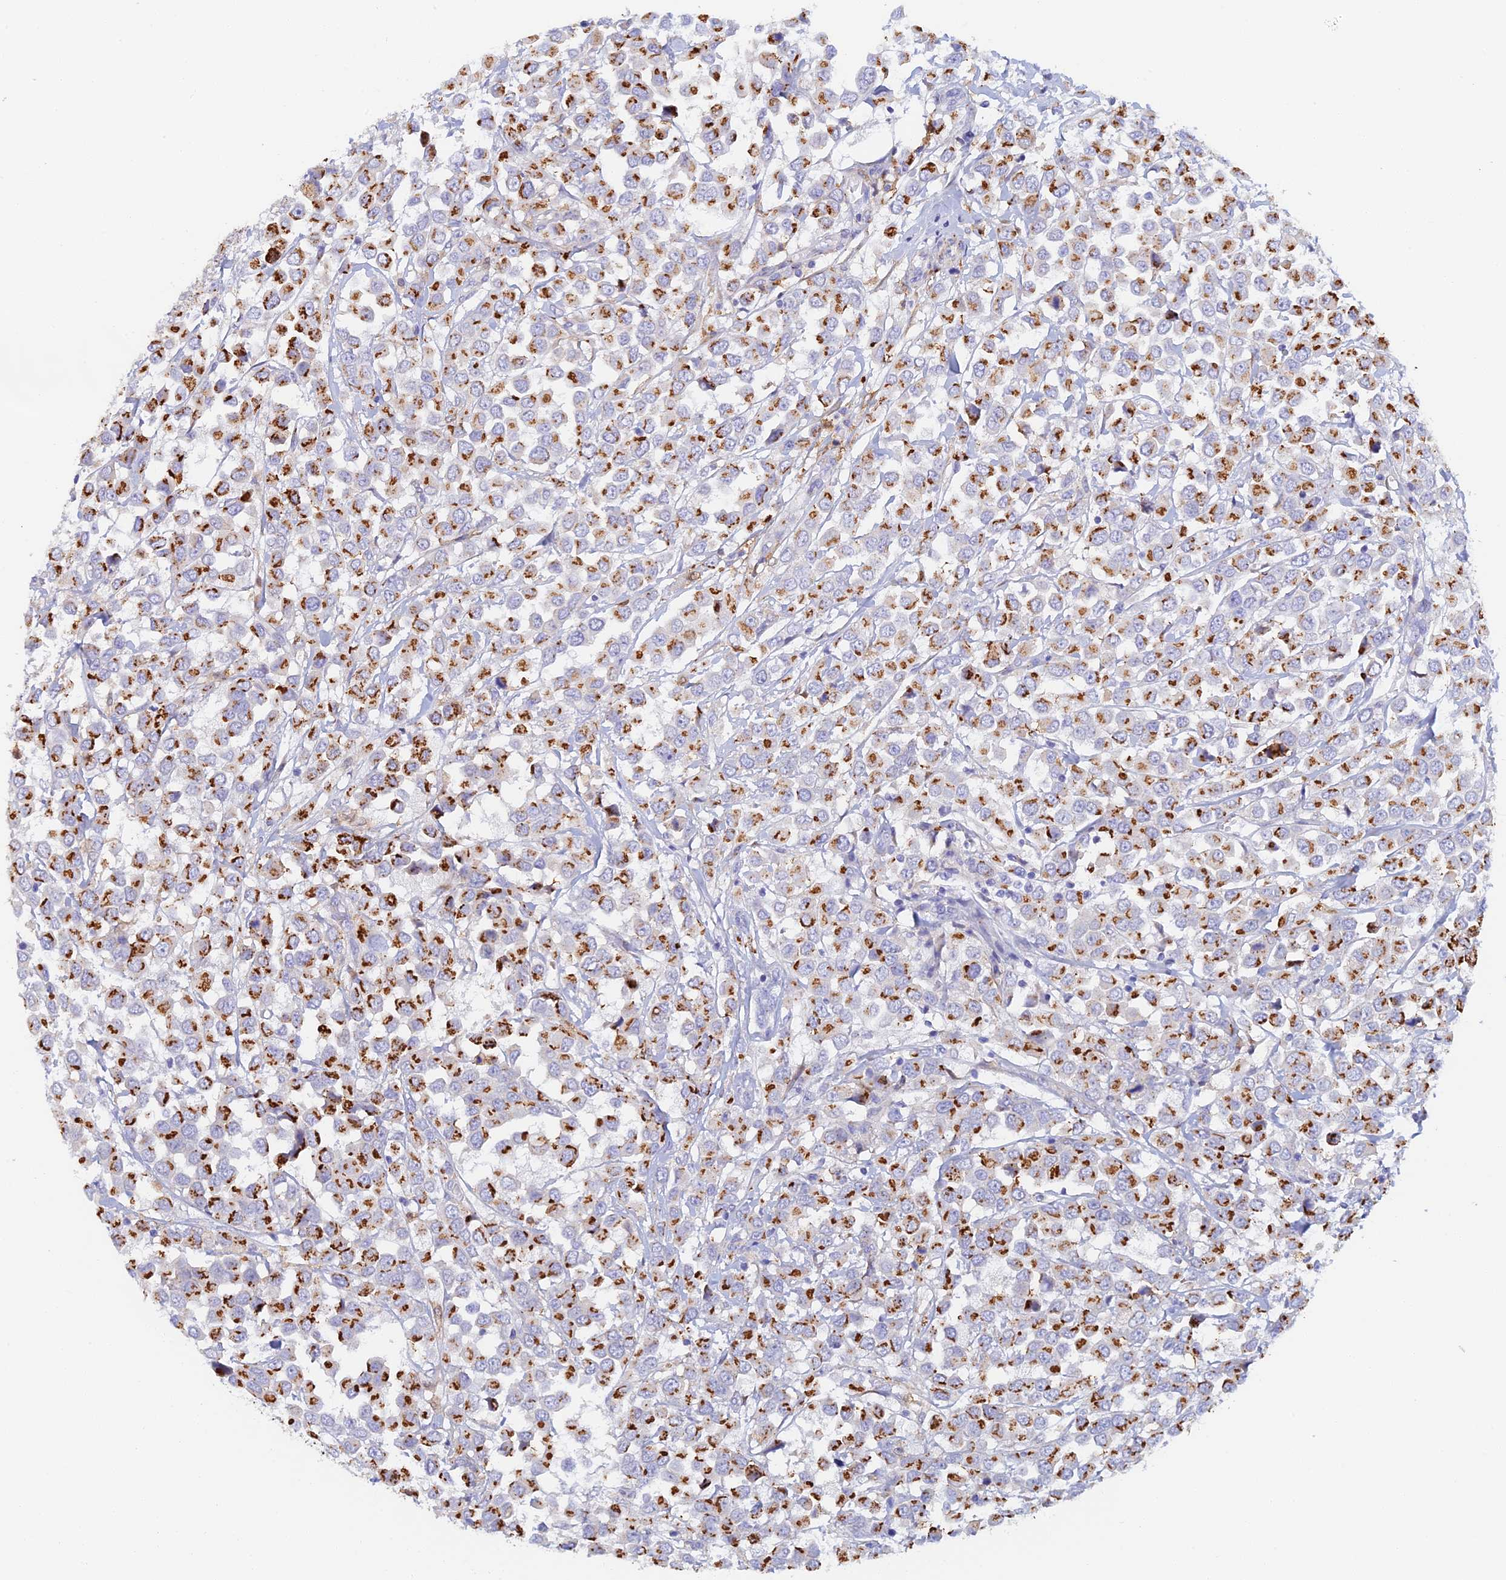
{"staining": {"intensity": "strong", "quantity": ">75%", "location": "cytoplasmic/membranous"}, "tissue": "breast cancer", "cell_type": "Tumor cells", "image_type": "cancer", "snomed": [{"axis": "morphology", "description": "Duct carcinoma"}, {"axis": "topography", "description": "Breast"}], "caption": "DAB immunohistochemical staining of human breast infiltrating ductal carcinoma demonstrates strong cytoplasmic/membranous protein positivity in approximately >75% of tumor cells.", "gene": "SLC24A3", "patient": {"sex": "female", "age": 61}}